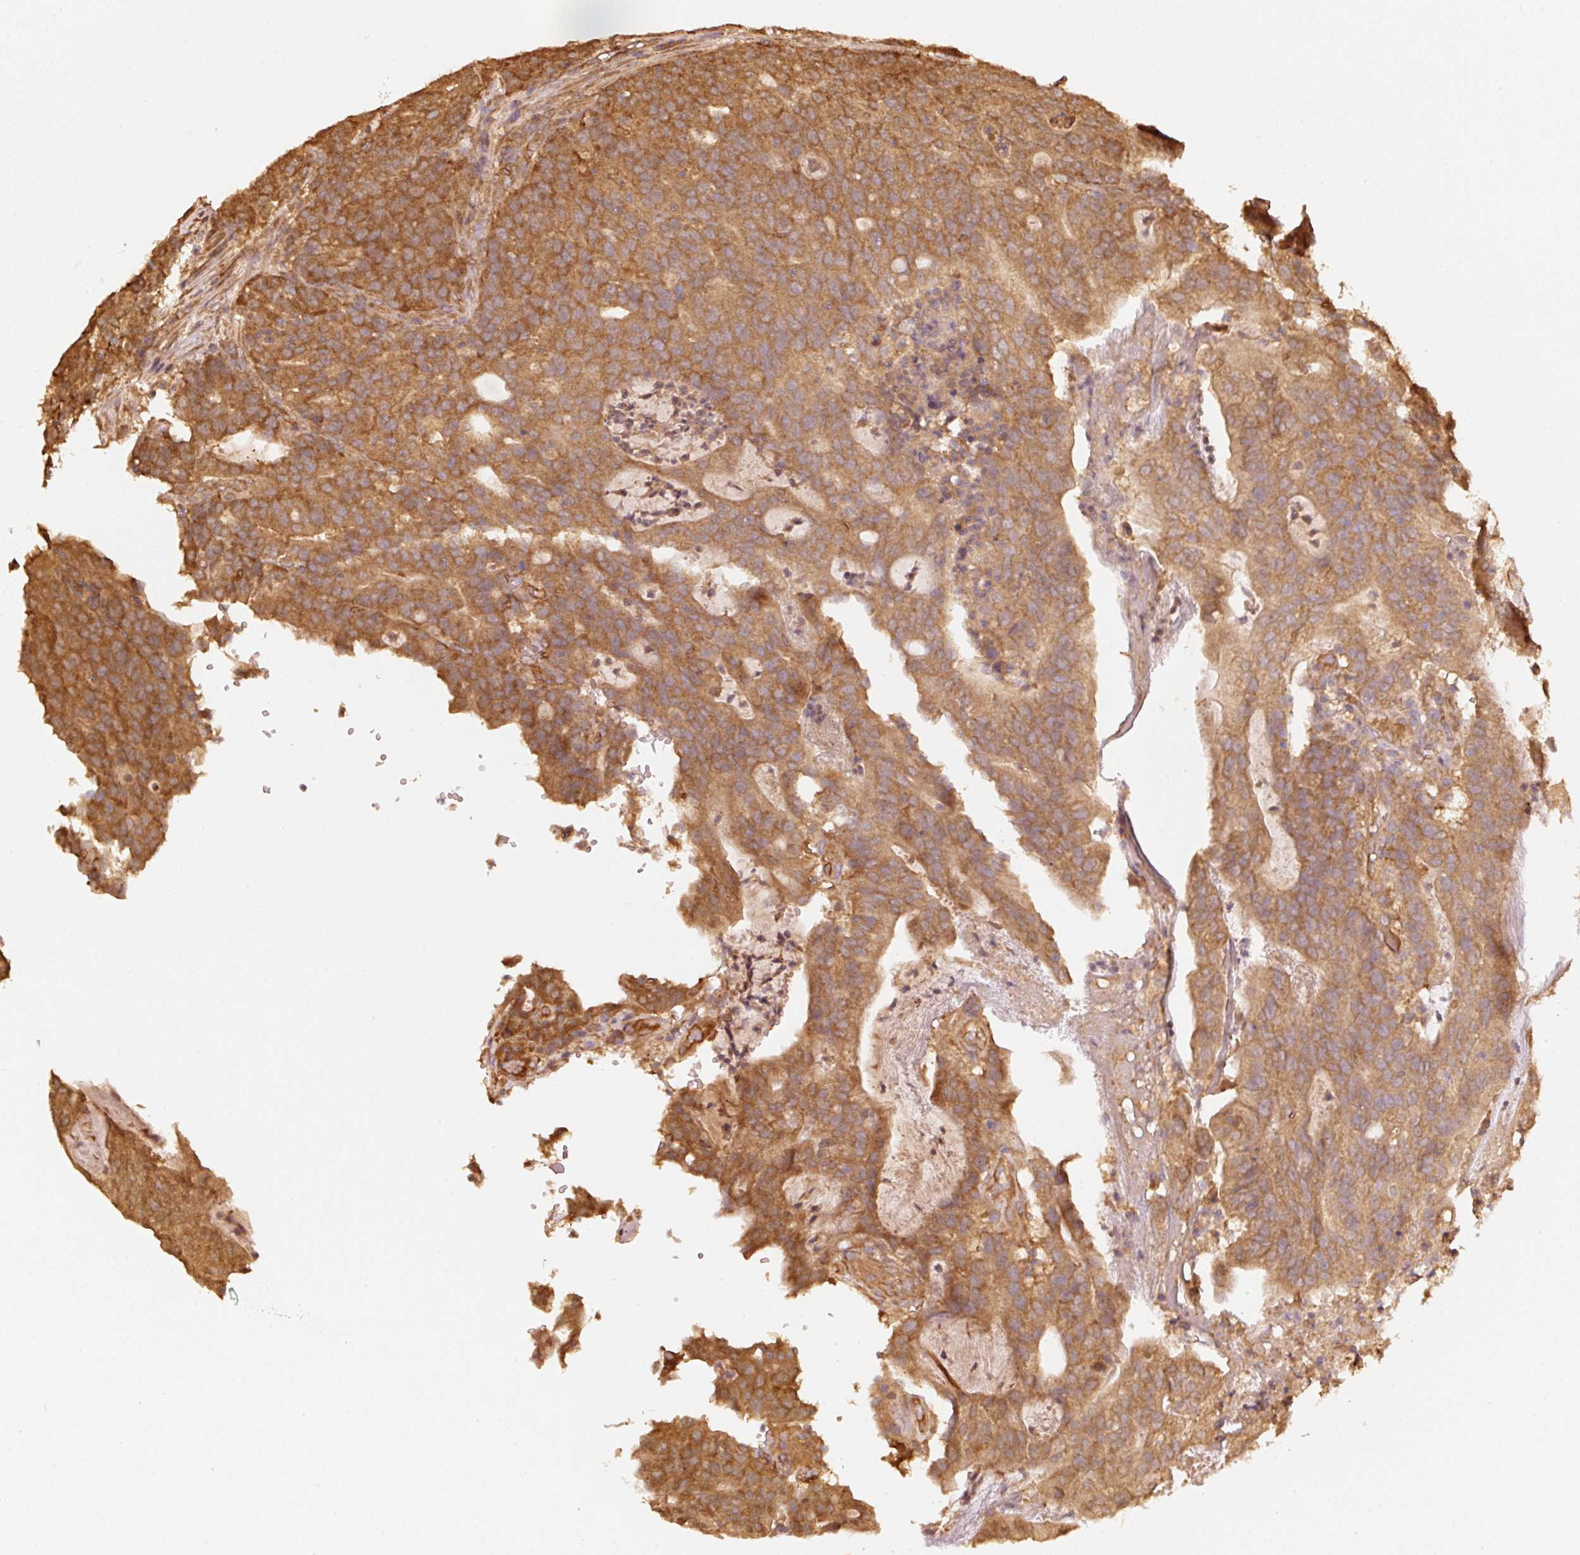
{"staining": {"intensity": "moderate", "quantity": ">75%", "location": "cytoplasmic/membranous"}, "tissue": "colorectal cancer", "cell_type": "Tumor cells", "image_type": "cancer", "snomed": [{"axis": "morphology", "description": "Adenocarcinoma, NOS"}, {"axis": "topography", "description": "Colon"}], "caption": "Immunohistochemical staining of colorectal cancer demonstrates medium levels of moderate cytoplasmic/membranous protein staining in approximately >75% of tumor cells.", "gene": "STAU1", "patient": {"sex": "male", "age": 83}}